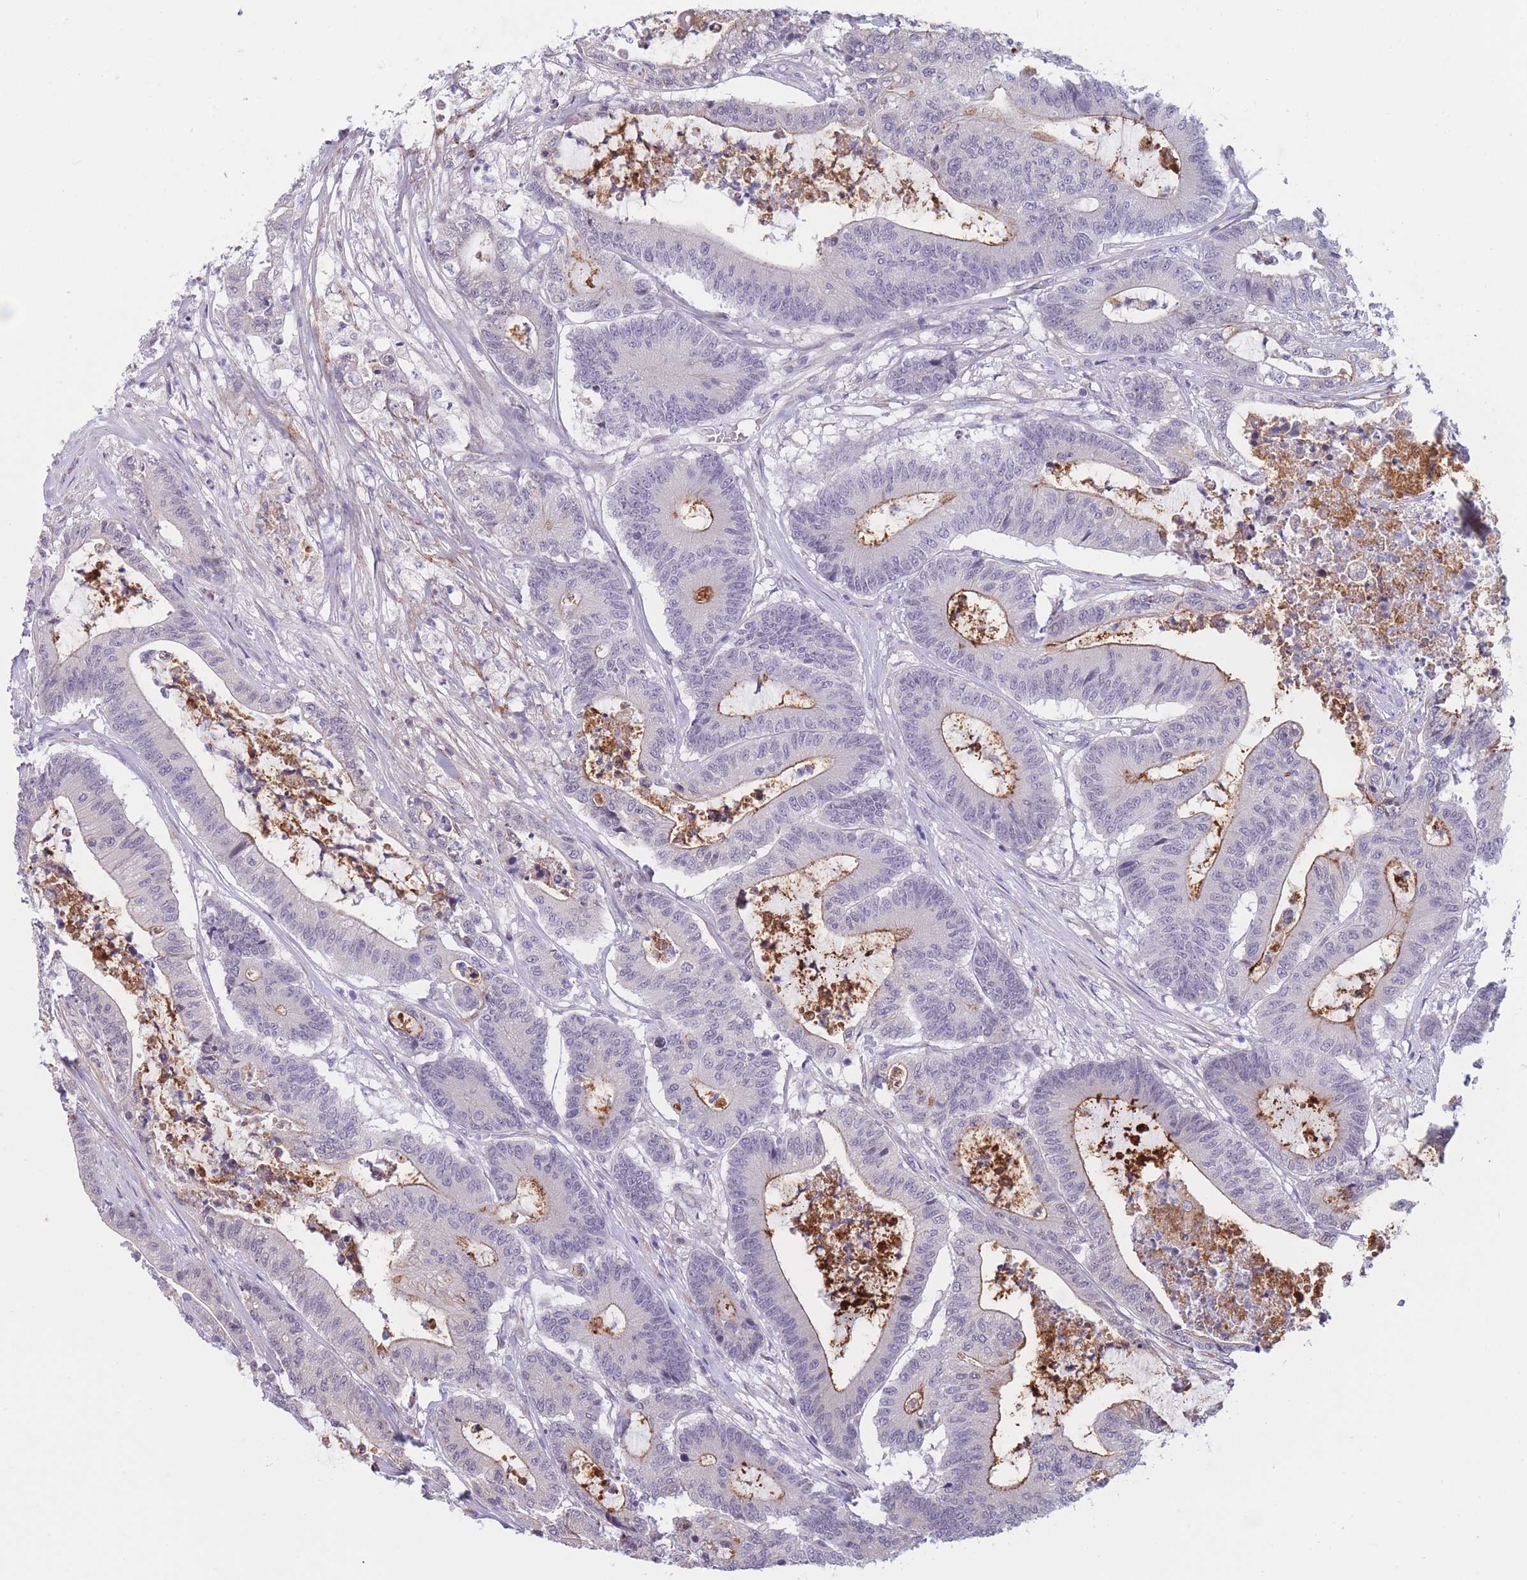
{"staining": {"intensity": "moderate", "quantity": "<25%", "location": "cytoplasmic/membranous"}, "tissue": "colorectal cancer", "cell_type": "Tumor cells", "image_type": "cancer", "snomed": [{"axis": "morphology", "description": "Adenocarcinoma, NOS"}, {"axis": "topography", "description": "Colon"}], "caption": "A histopathology image of adenocarcinoma (colorectal) stained for a protein displays moderate cytoplasmic/membranous brown staining in tumor cells. (brown staining indicates protein expression, while blue staining denotes nuclei).", "gene": "COL27A1", "patient": {"sex": "female", "age": 84}}